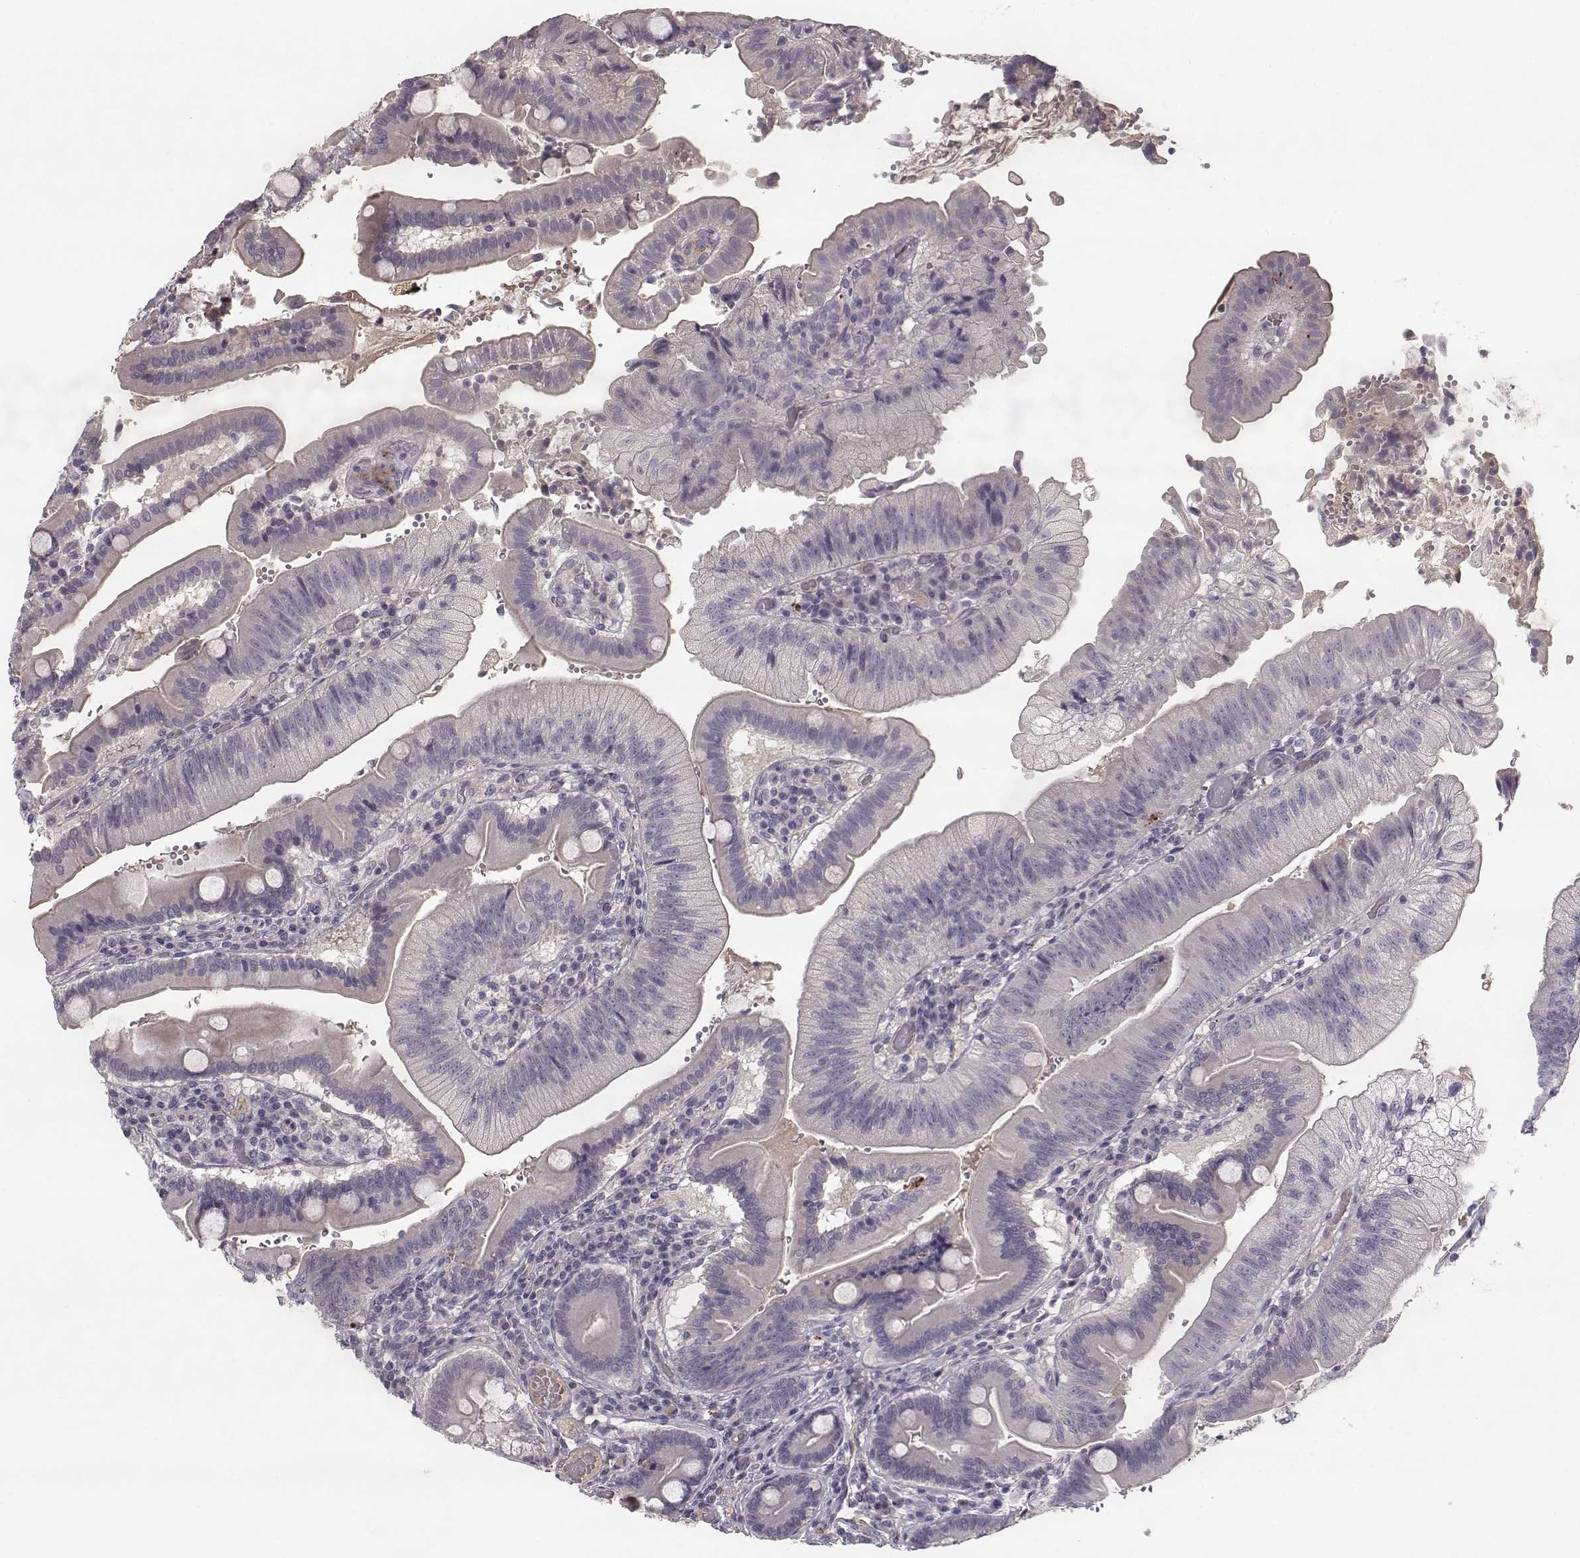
{"staining": {"intensity": "negative", "quantity": "none", "location": "none"}, "tissue": "duodenum", "cell_type": "Glandular cells", "image_type": "normal", "snomed": [{"axis": "morphology", "description": "Normal tissue, NOS"}, {"axis": "topography", "description": "Duodenum"}], "caption": "Immunohistochemical staining of unremarkable duodenum exhibits no significant staining in glandular cells.", "gene": "YJEFN3", "patient": {"sex": "female", "age": 62}}